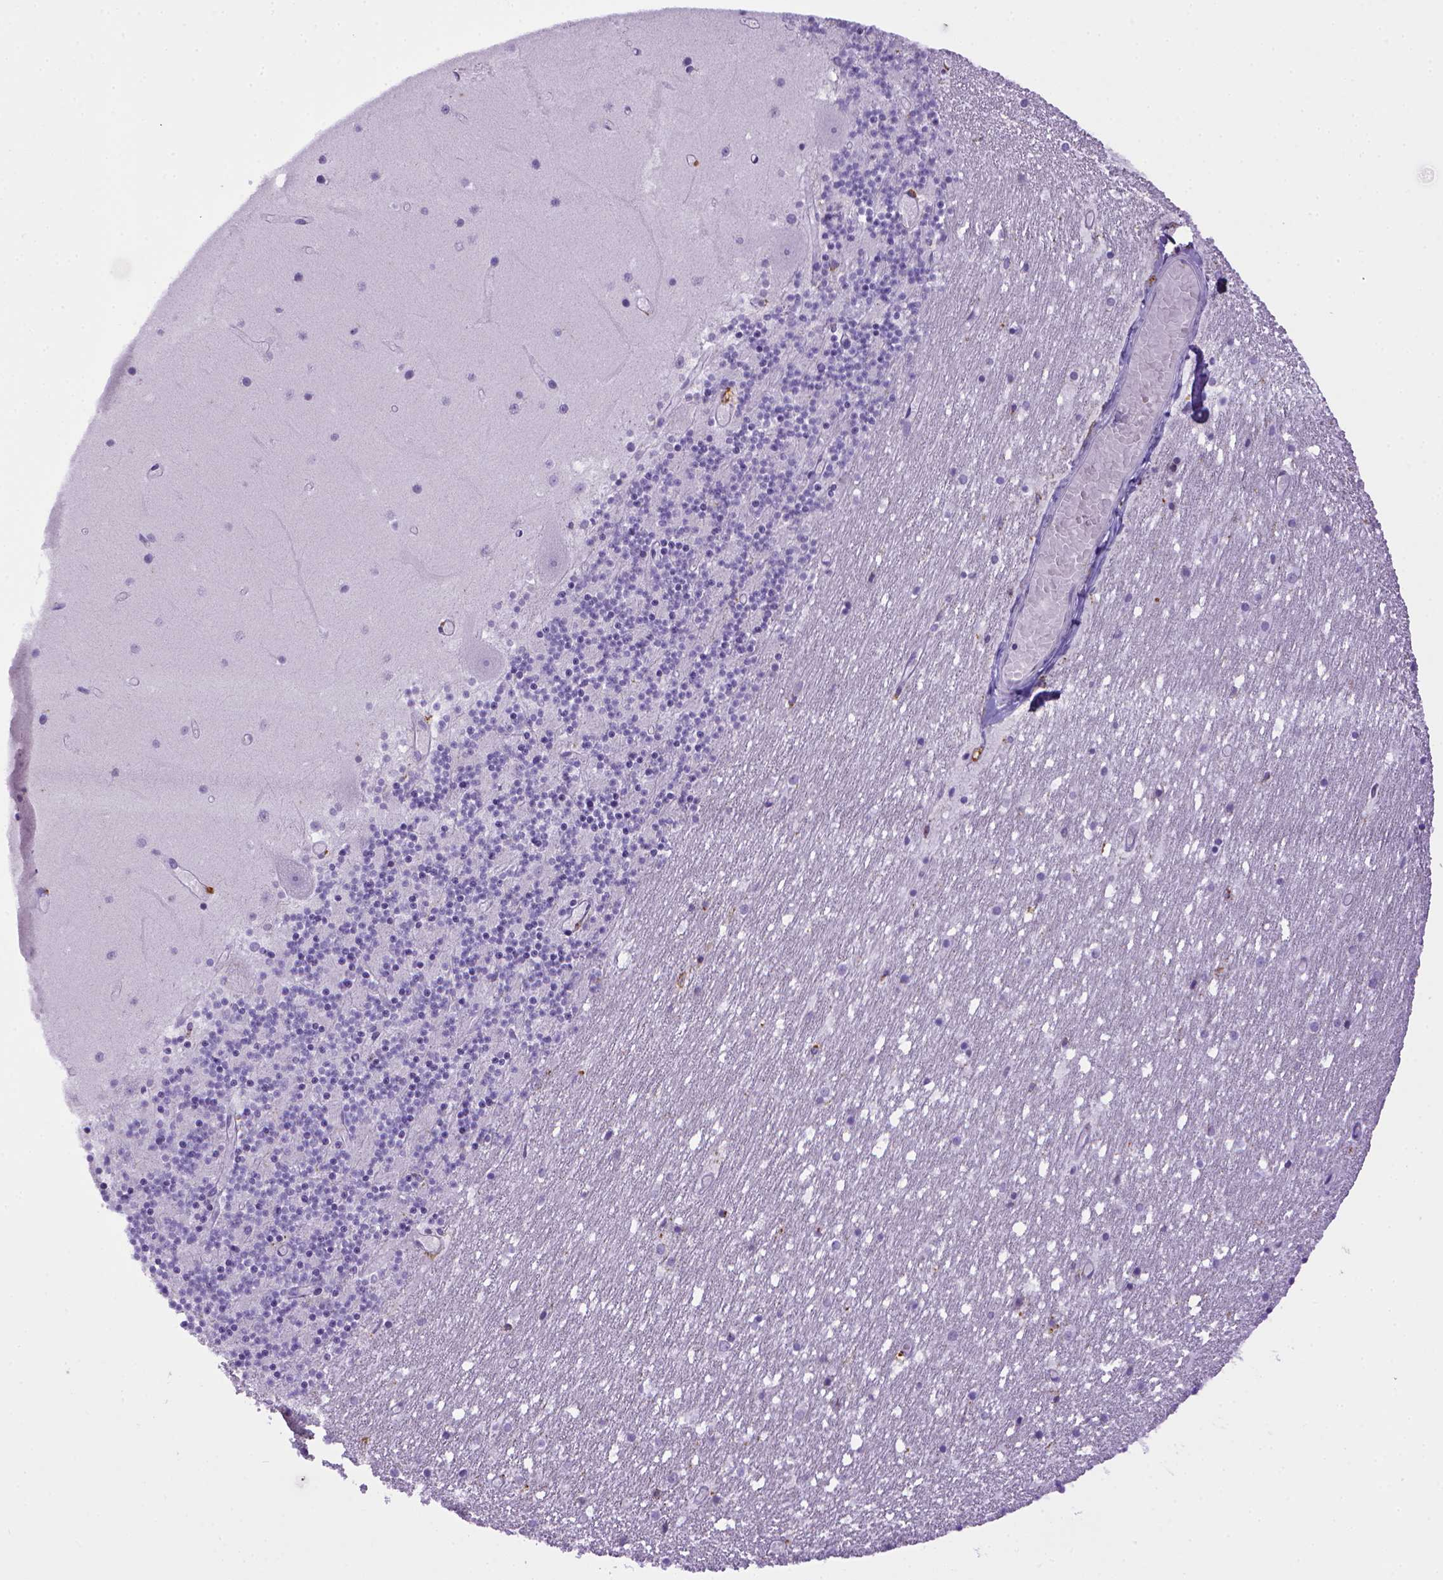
{"staining": {"intensity": "negative", "quantity": "none", "location": "none"}, "tissue": "cerebellum", "cell_type": "Cells in granular layer", "image_type": "normal", "snomed": [{"axis": "morphology", "description": "Normal tissue, NOS"}, {"axis": "topography", "description": "Cerebellum"}], "caption": "Cells in granular layer are negative for brown protein staining in unremarkable cerebellum.", "gene": "CD68", "patient": {"sex": "female", "age": 28}}